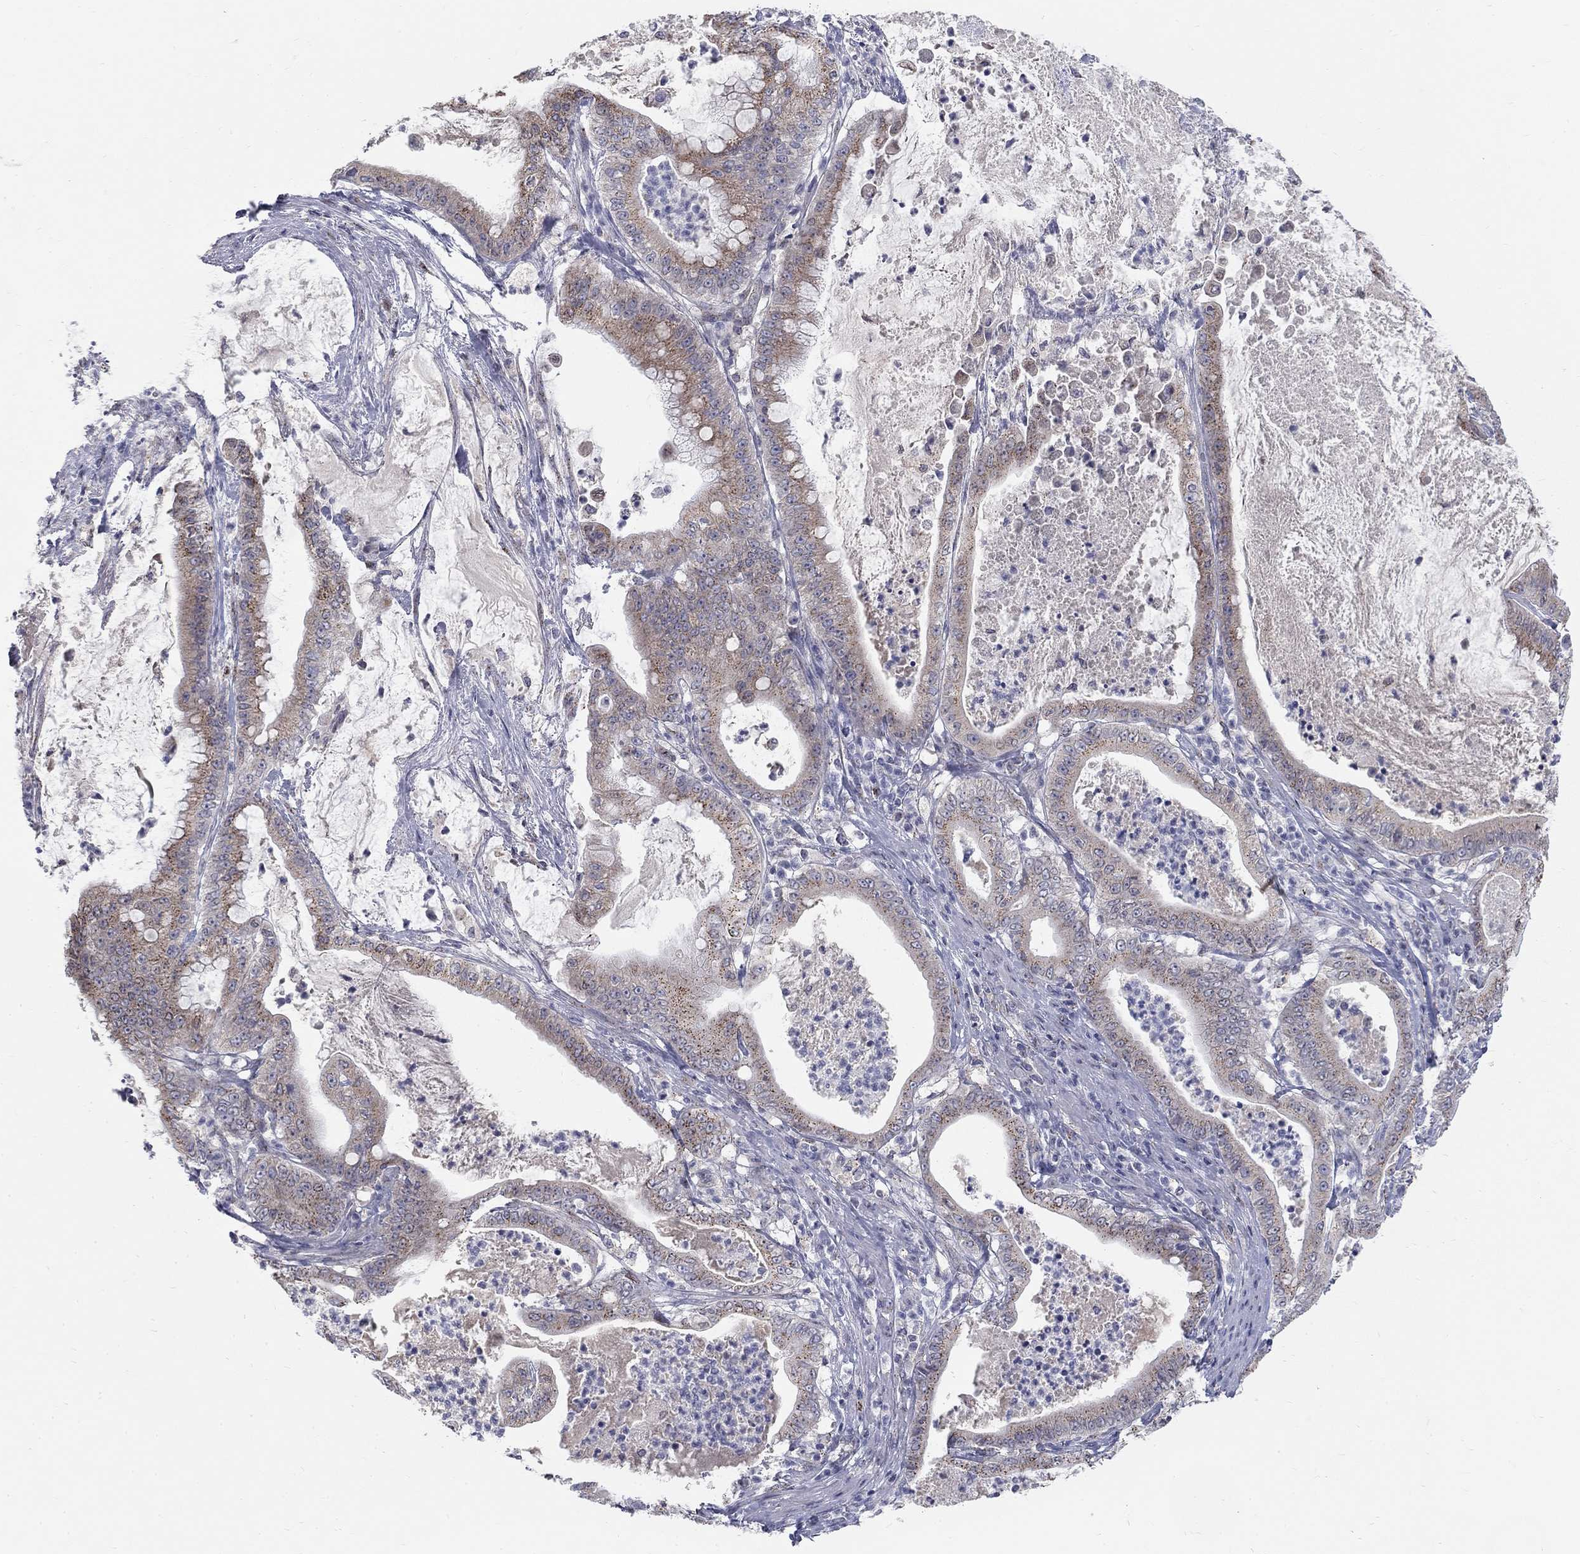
{"staining": {"intensity": "moderate", "quantity": "25%-75%", "location": "cytoplasmic/membranous"}, "tissue": "pancreatic cancer", "cell_type": "Tumor cells", "image_type": "cancer", "snomed": [{"axis": "morphology", "description": "Adenocarcinoma, NOS"}, {"axis": "topography", "description": "Pancreas"}], "caption": "Human pancreatic adenocarcinoma stained with a brown dye reveals moderate cytoplasmic/membranous positive staining in about 25%-75% of tumor cells.", "gene": "PANK3", "patient": {"sex": "male", "age": 71}}